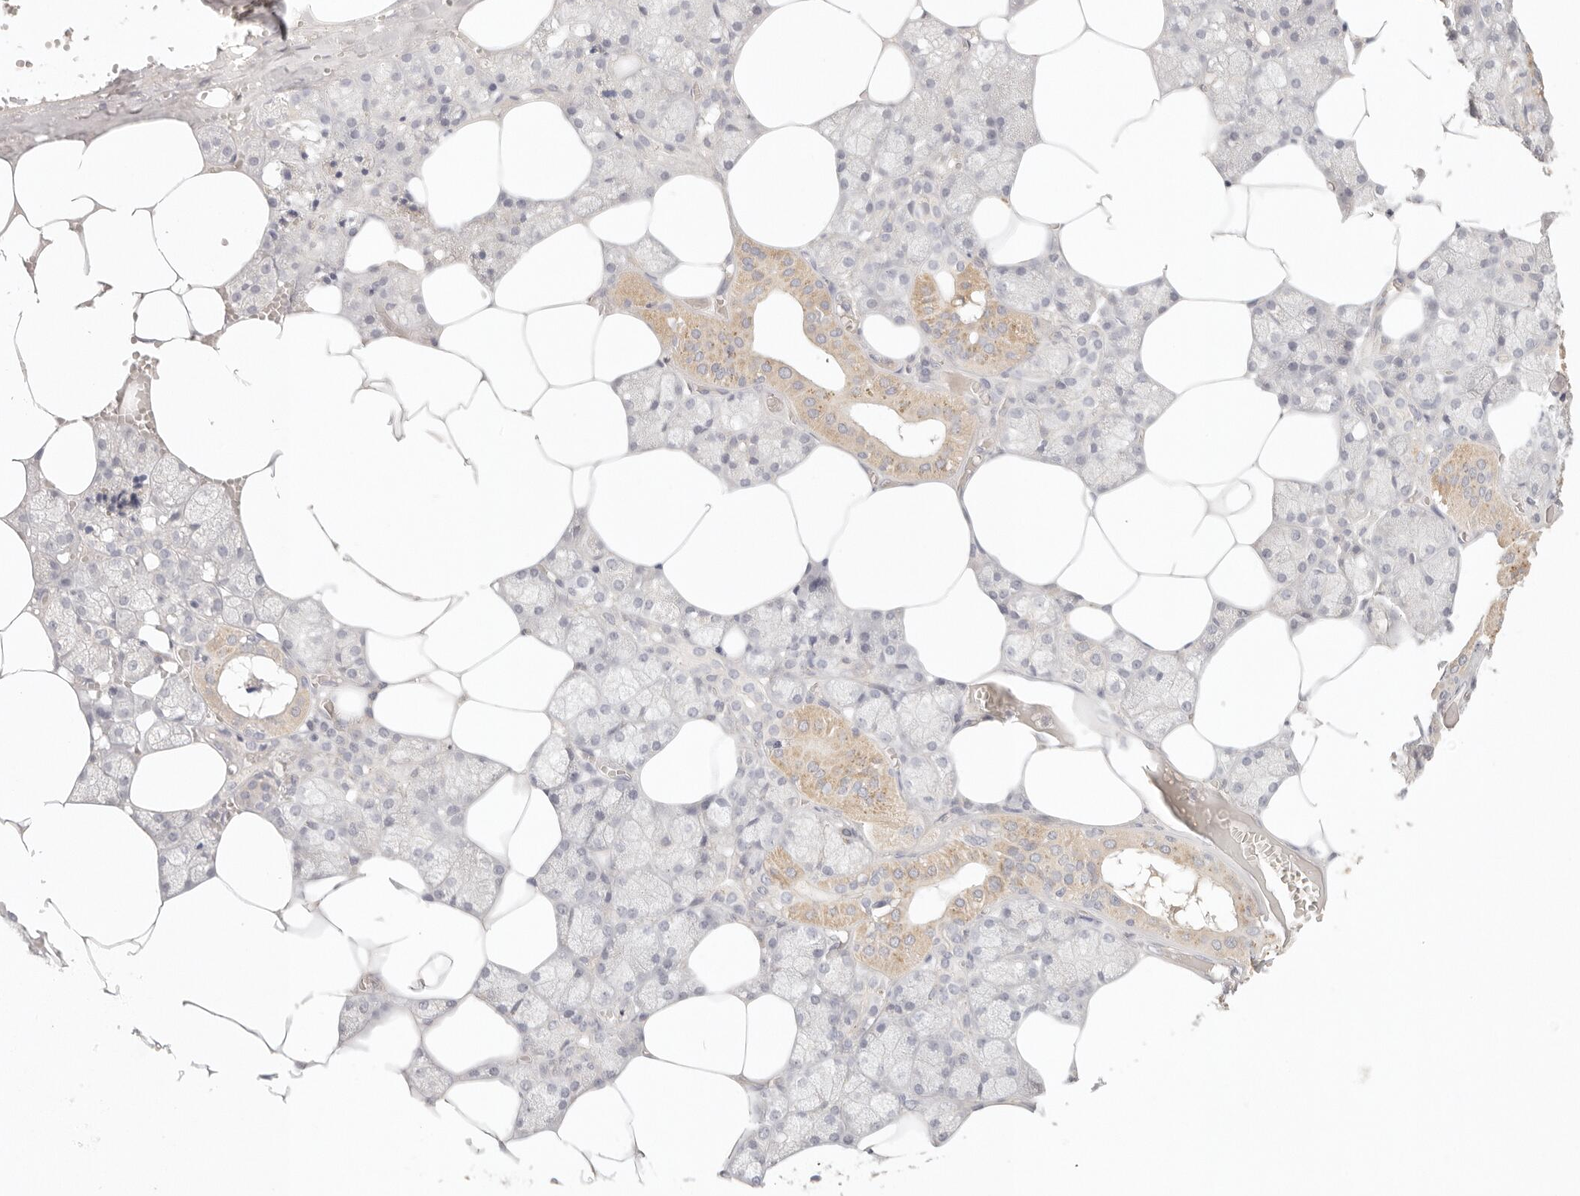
{"staining": {"intensity": "weak", "quantity": "<25%", "location": "cytoplasmic/membranous"}, "tissue": "salivary gland", "cell_type": "Glandular cells", "image_type": "normal", "snomed": [{"axis": "morphology", "description": "Normal tissue, NOS"}, {"axis": "topography", "description": "Salivary gland"}], "caption": "The histopathology image demonstrates no staining of glandular cells in normal salivary gland.", "gene": "SPHK1", "patient": {"sex": "male", "age": 62}}